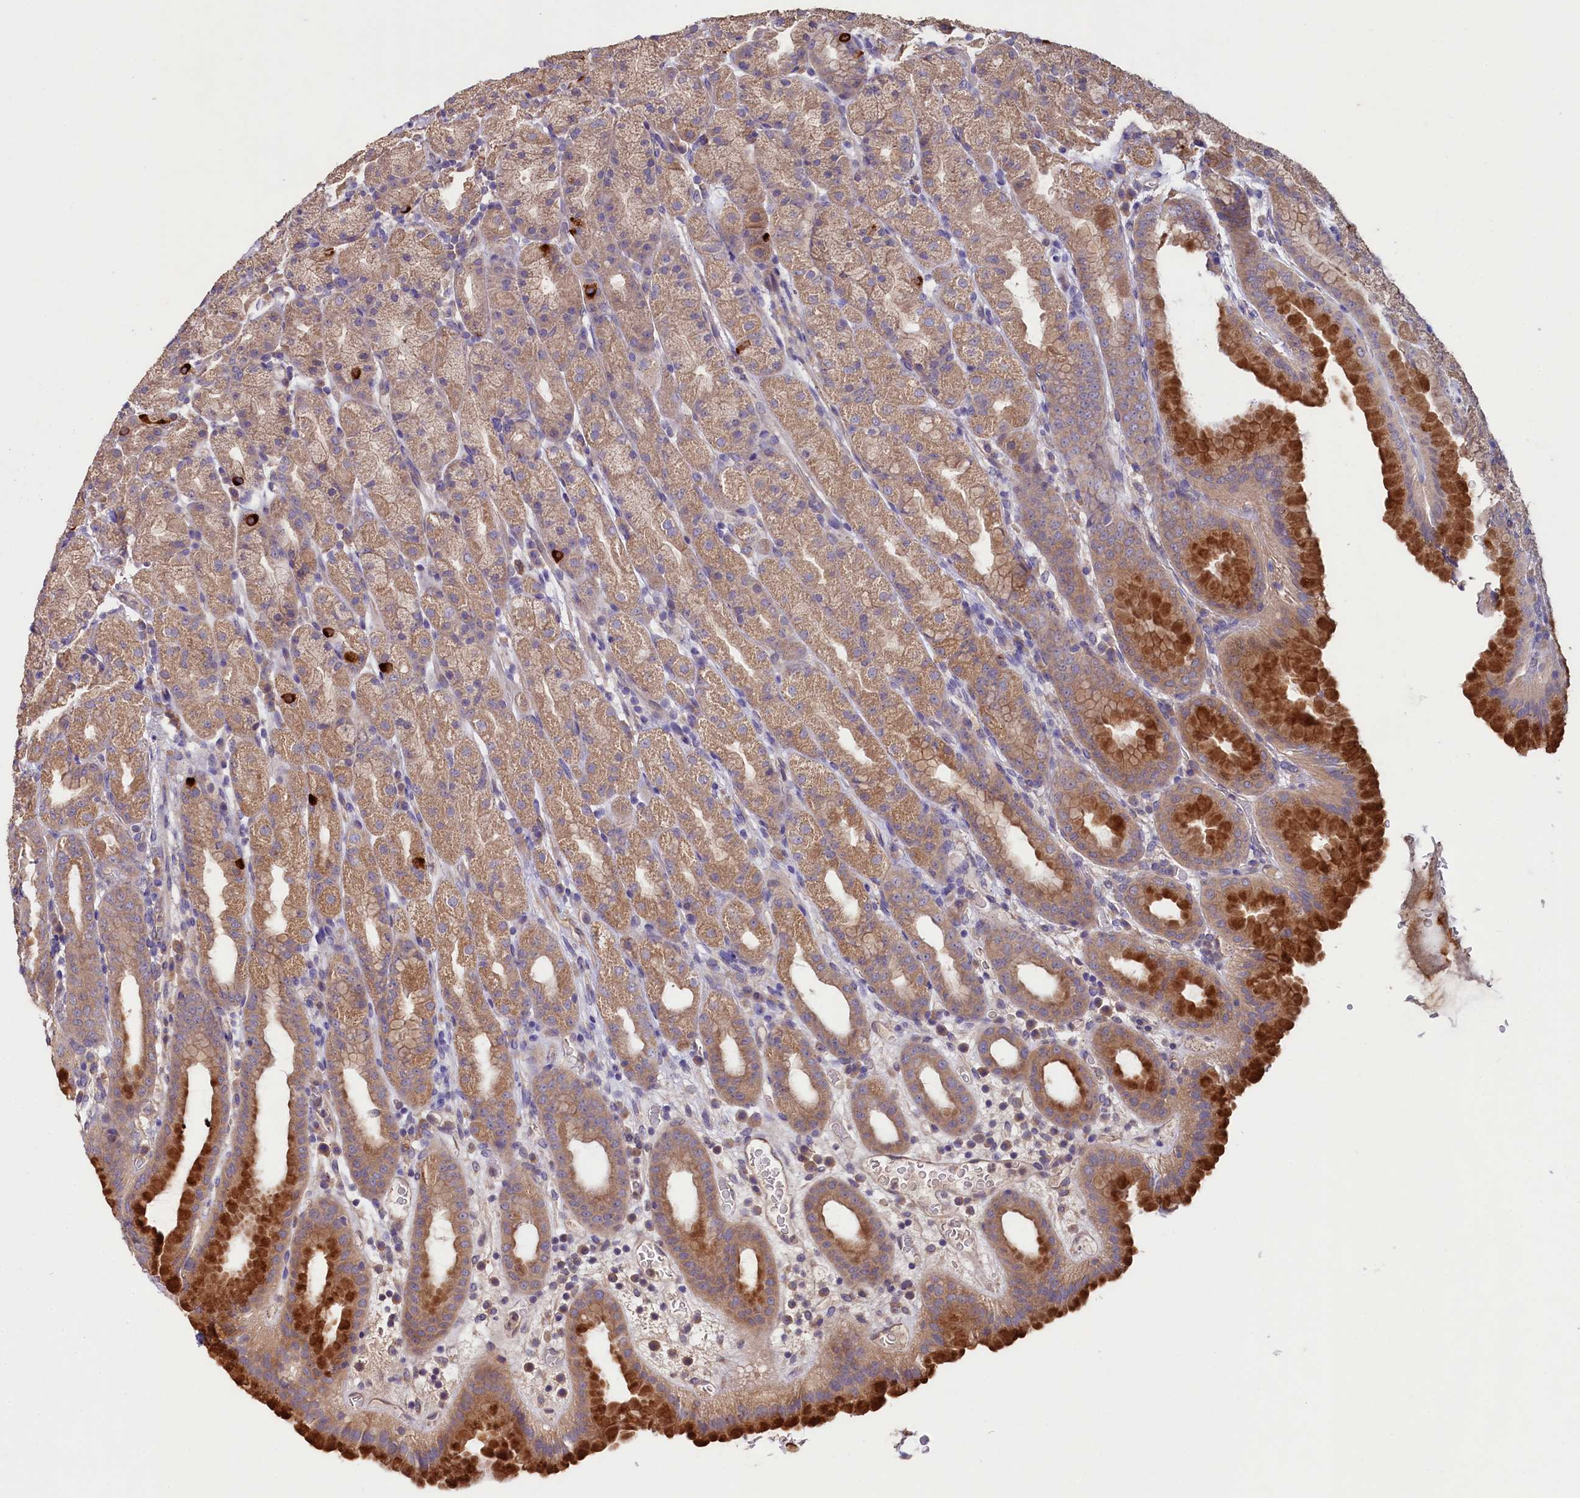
{"staining": {"intensity": "strong", "quantity": "<25%", "location": "cytoplasmic/membranous"}, "tissue": "stomach", "cell_type": "Glandular cells", "image_type": "normal", "snomed": [{"axis": "morphology", "description": "Normal tissue, NOS"}, {"axis": "topography", "description": "Stomach, upper"}], "caption": "Stomach stained with immunohistochemistry reveals strong cytoplasmic/membranous positivity in about <25% of glandular cells.", "gene": "ETFBKMT", "patient": {"sex": "male", "age": 68}}